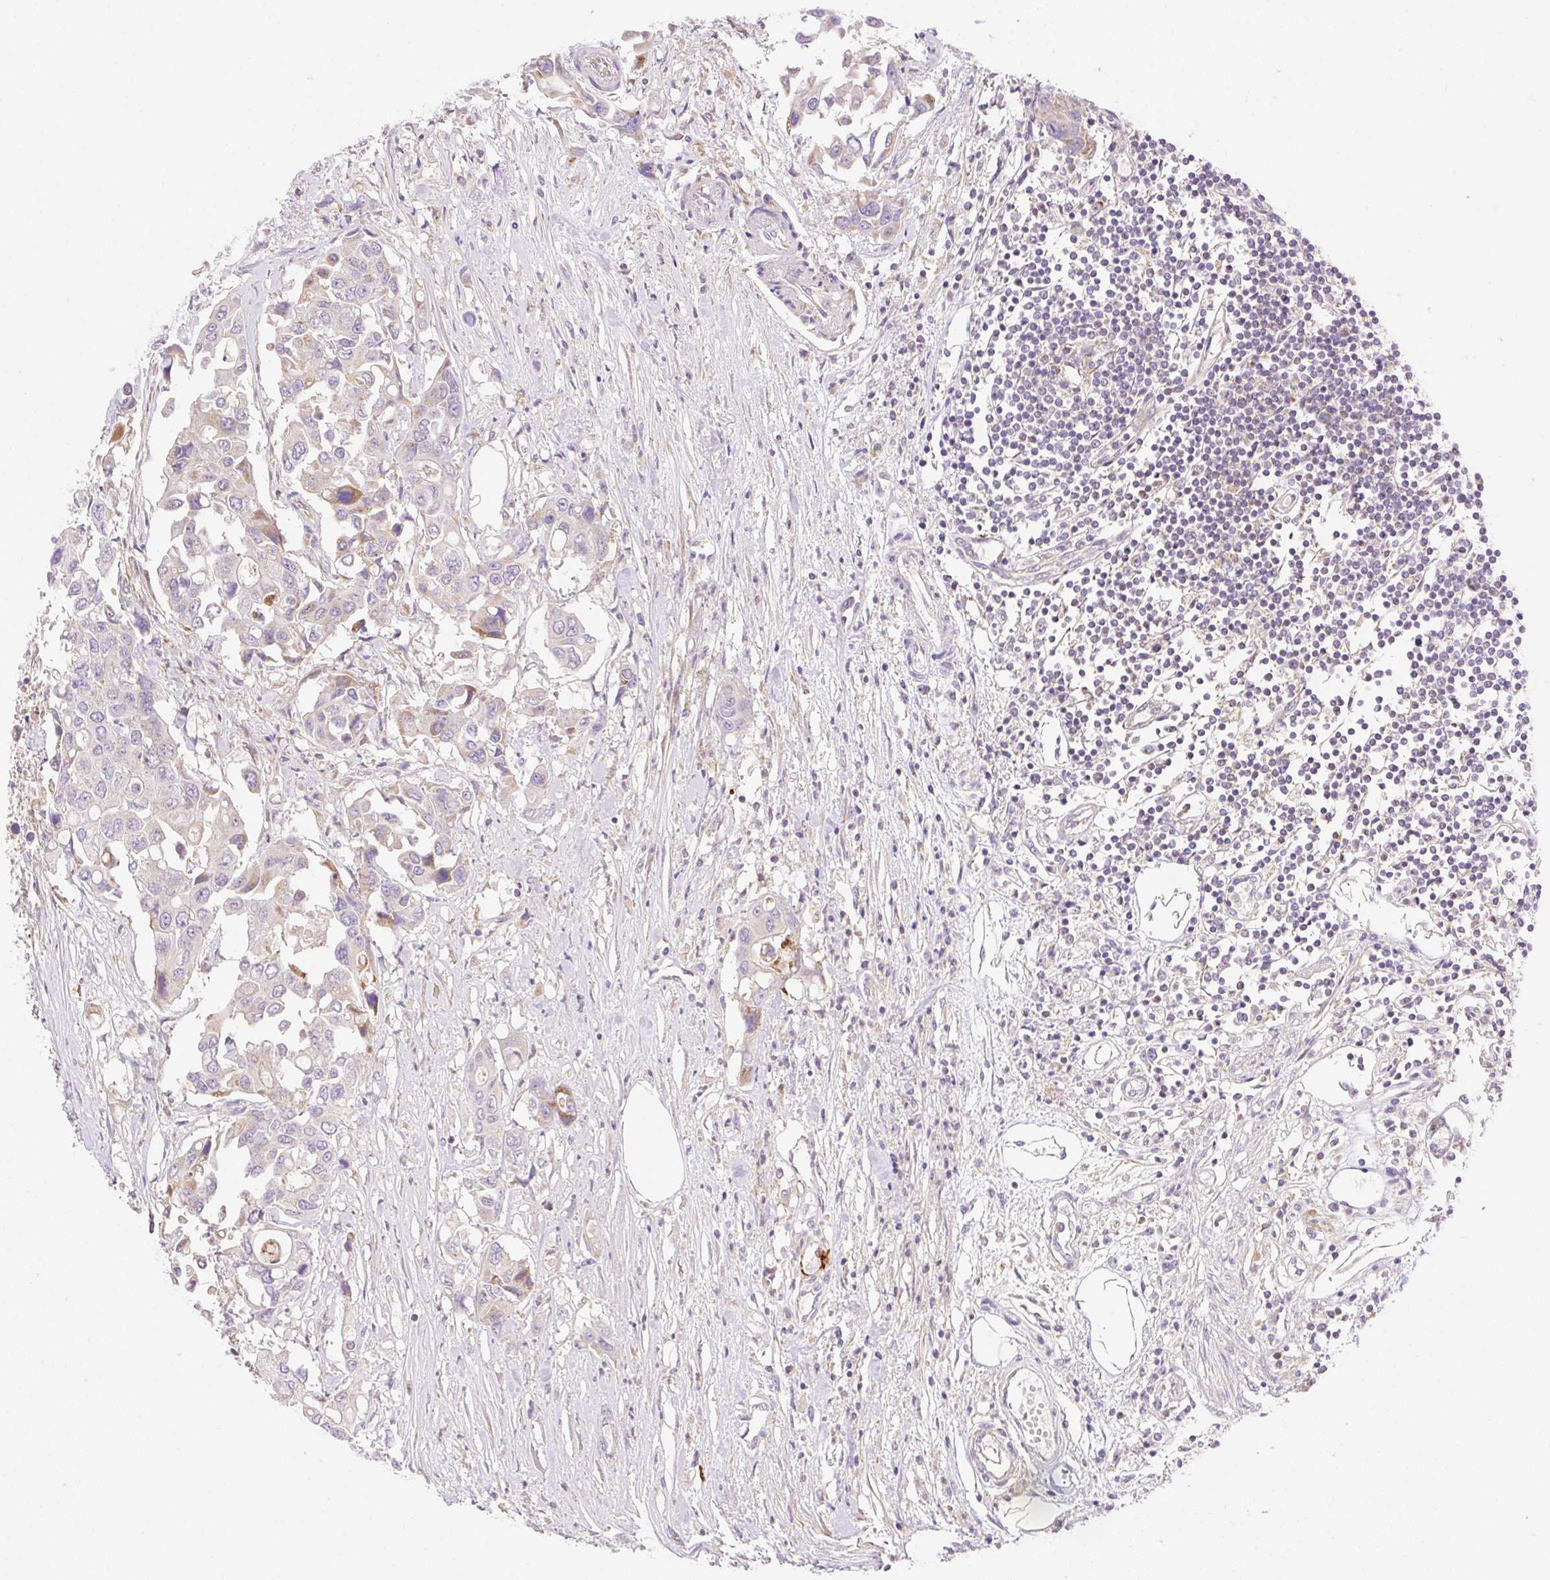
{"staining": {"intensity": "weak", "quantity": "25%-75%", "location": "cytoplasmic/membranous"}, "tissue": "colorectal cancer", "cell_type": "Tumor cells", "image_type": "cancer", "snomed": [{"axis": "morphology", "description": "Adenocarcinoma, NOS"}, {"axis": "topography", "description": "Colon"}], "caption": "Tumor cells reveal low levels of weak cytoplasmic/membranous expression in about 25%-75% of cells in human colorectal cancer.", "gene": "VPS25", "patient": {"sex": "male", "age": 77}}